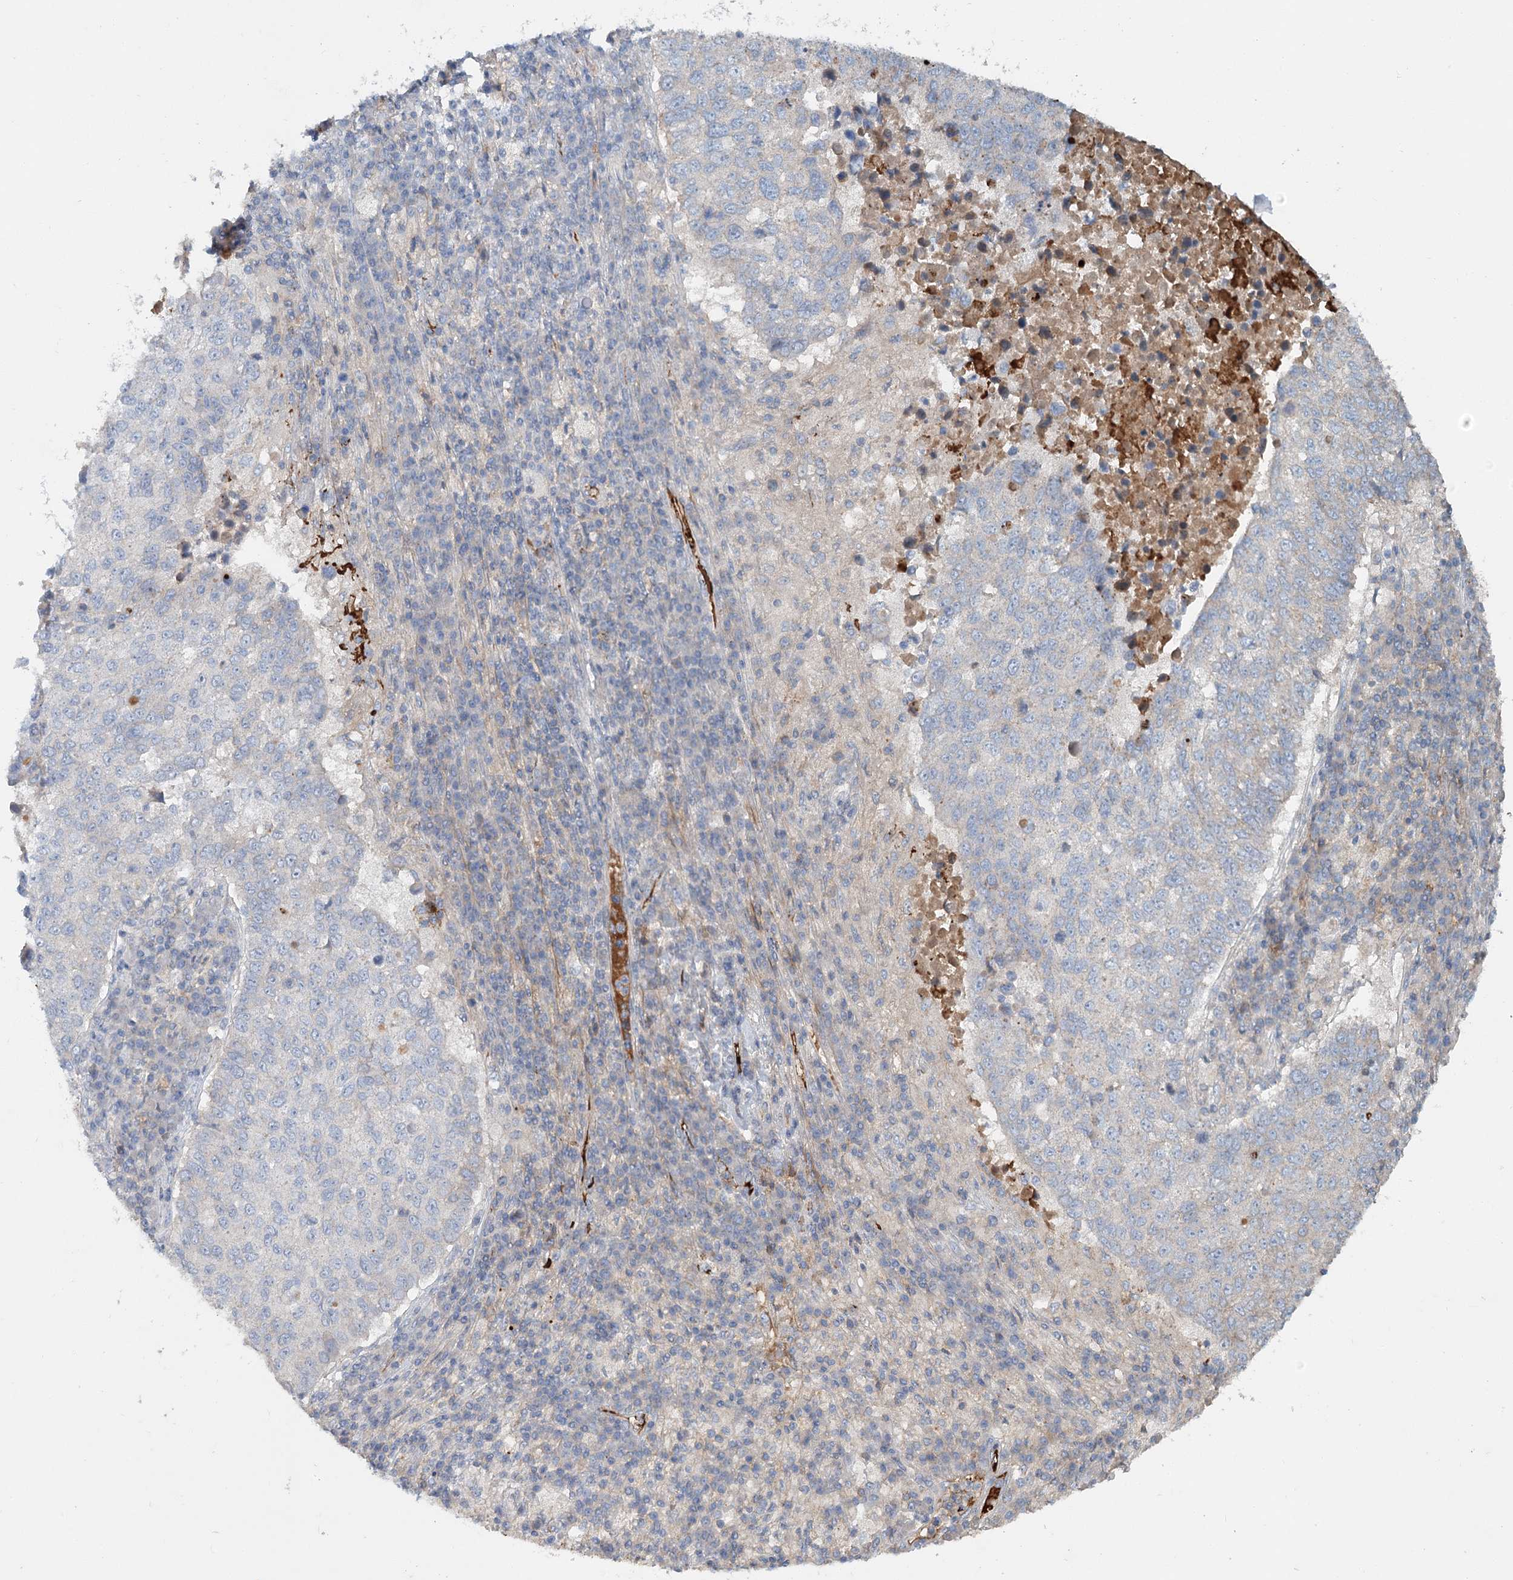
{"staining": {"intensity": "weak", "quantity": "<25%", "location": "cytoplasmic/membranous"}, "tissue": "lung cancer", "cell_type": "Tumor cells", "image_type": "cancer", "snomed": [{"axis": "morphology", "description": "Squamous cell carcinoma, NOS"}, {"axis": "topography", "description": "Lung"}], "caption": "Immunohistochemistry (IHC) photomicrograph of neoplastic tissue: human squamous cell carcinoma (lung) stained with DAB (3,3'-diaminobenzidine) demonstrates no significant protein staining in tumor cells.", "gene": "ALKBH8", "patient": {"sex": "male", "age": 73}}